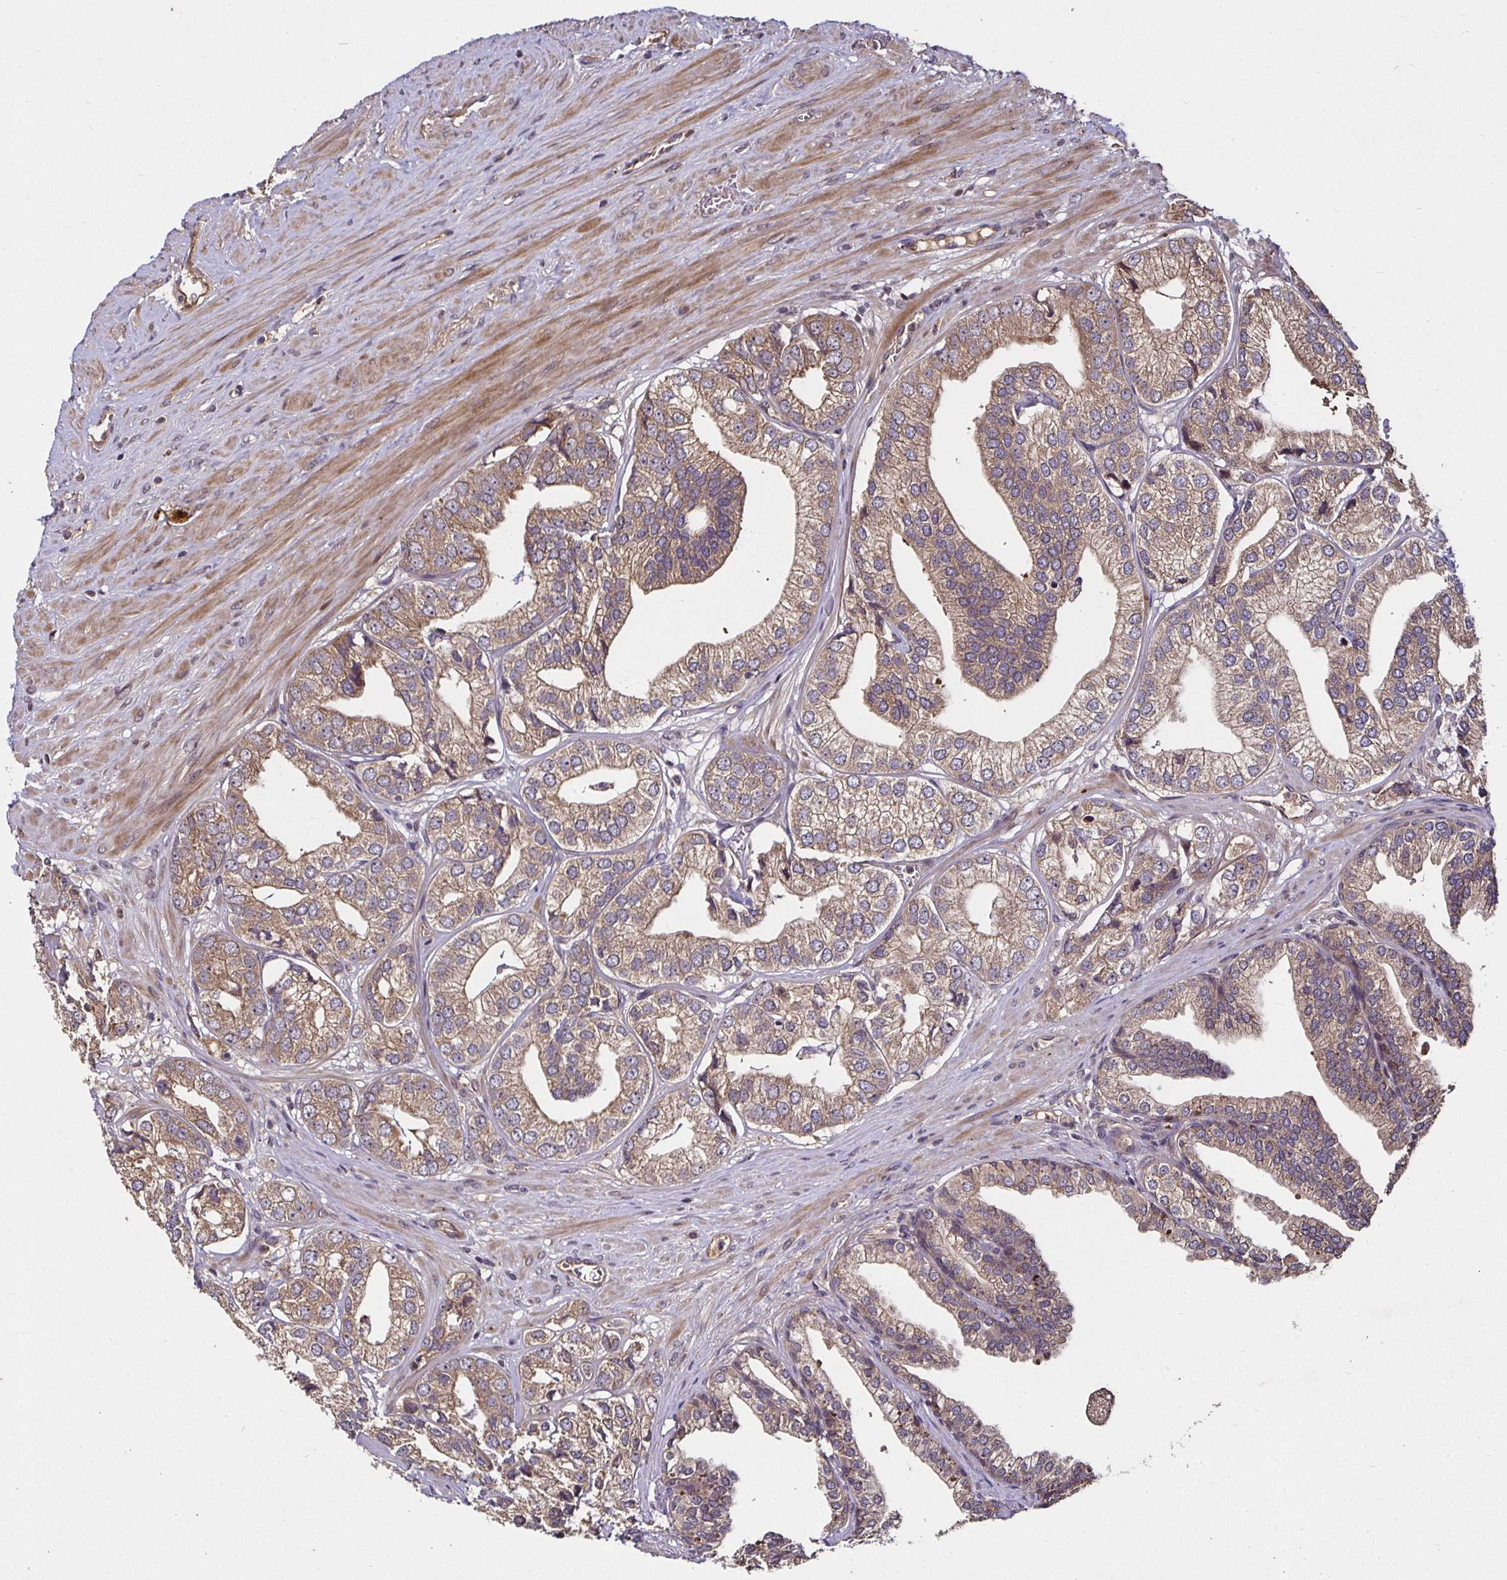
{"staining": {"intensity": "moderate", "quantity": ">75%", "location": "cytoplasmic/membranous"}, "tissue": "prostate cancer", "cell_type": "Tumor cells", "image_type": "cancer", "snomed": [{"axis": "morphology", "description": "Adenocarcinoma, High grade"}, {"axis": "topography", "description": "Prostate"}], "caption": "Human prostate cancer (adenocarcinoma (high-grade)) stained with a protein marker shows moderate staining in tumor cells.", "gene": "SMYD3", "patient": {"sex": "male", "age": 58}}